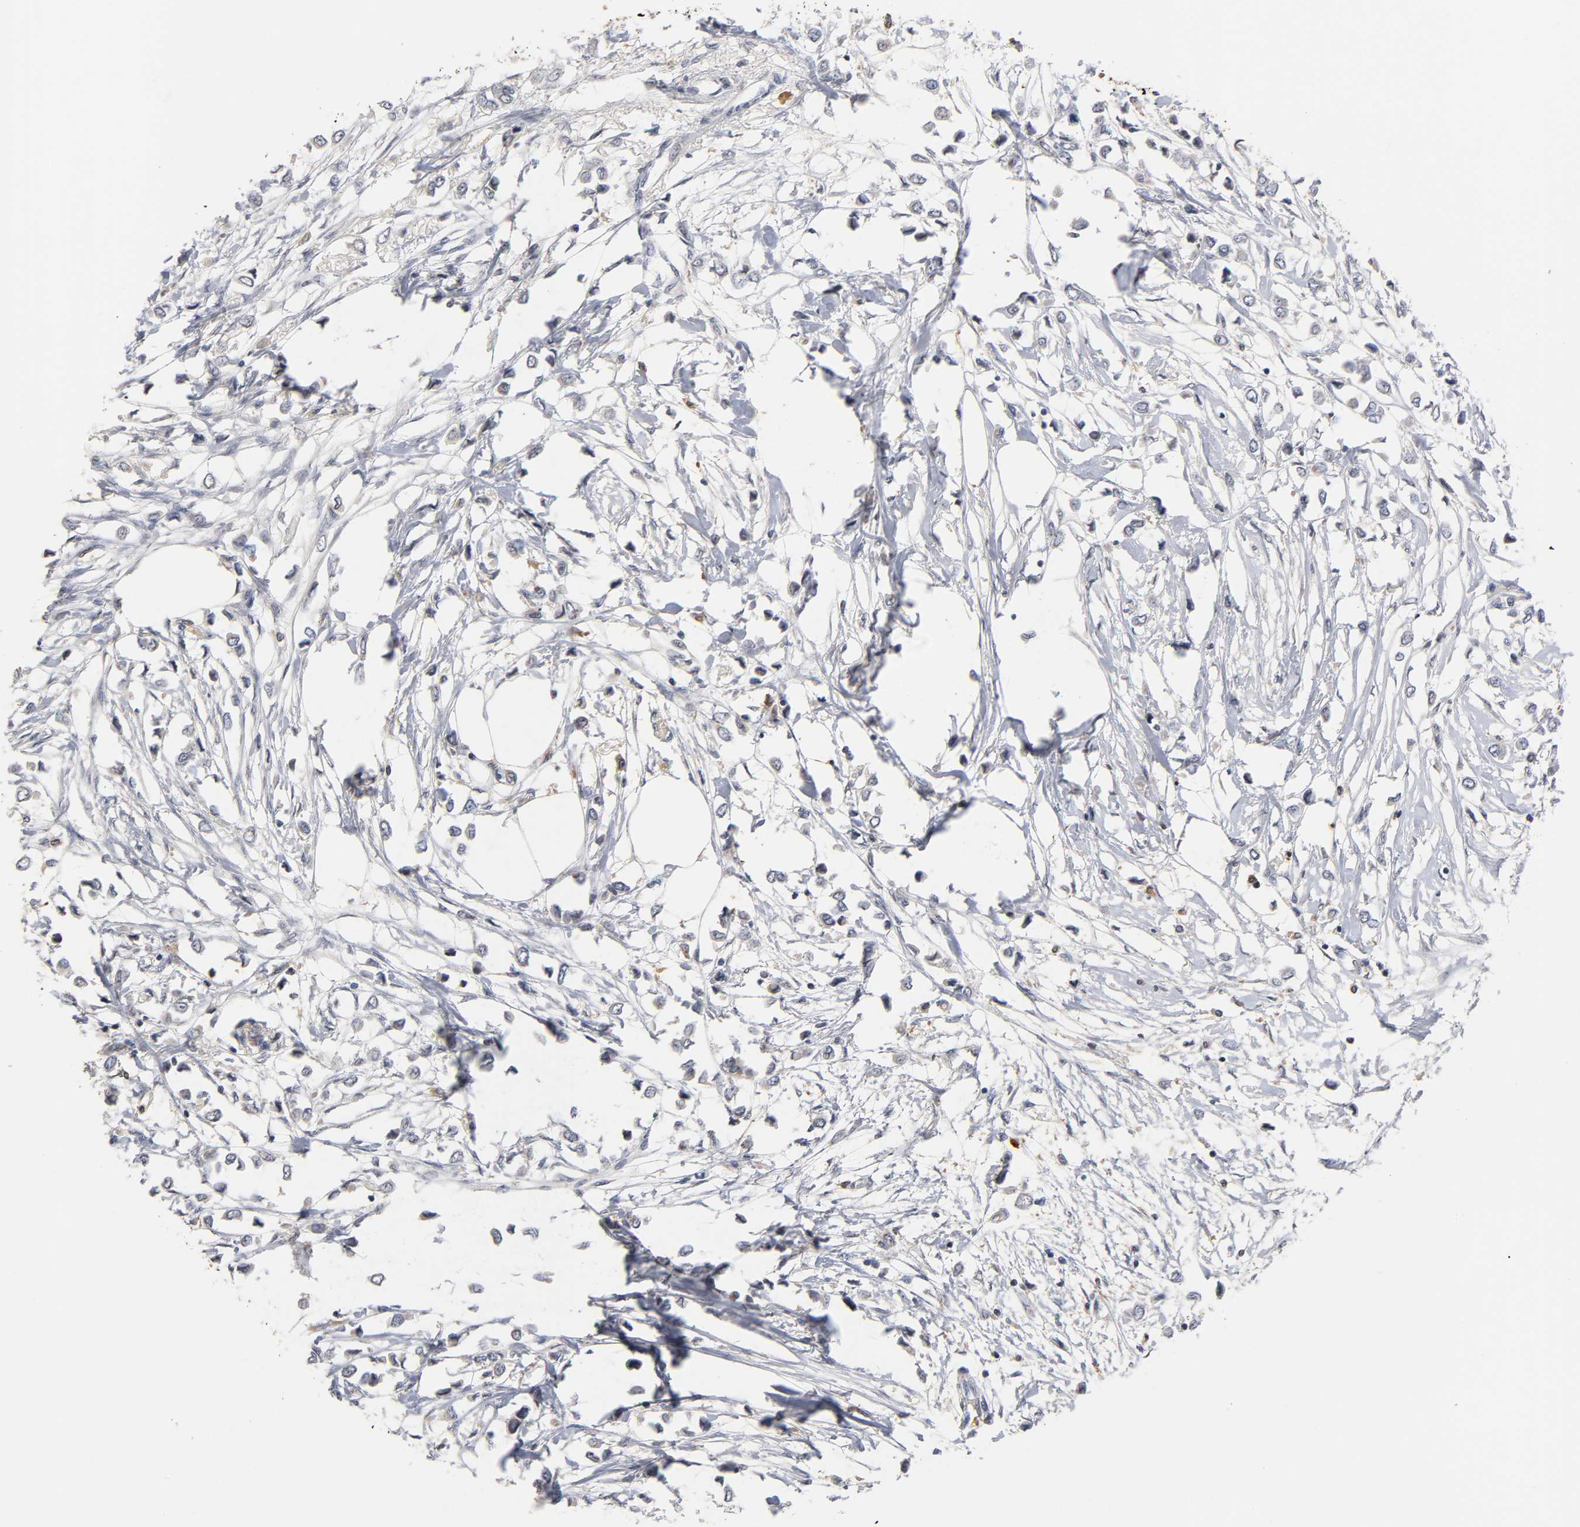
{"staining": {"intensity": "moderate", "quantity": "<25%", "location": "cytoplasmic/membranous"}, "tissue": "breast cancer", "cell_type": "Tumor cells", "image_type": "cancer", "snomed": [{"axis": "morphology", "description": "Lobular carcinoma"}, {"axis": "topography", "description": "Breast"}], "caption": "DAB immunohistochemical staining of breast cancer displays moderate cytoplasmic/membranous protein positivity in about <25% of tumor cells.", "gene": "GSTZ1", "patient": {"sex": "female", "age": 51}}